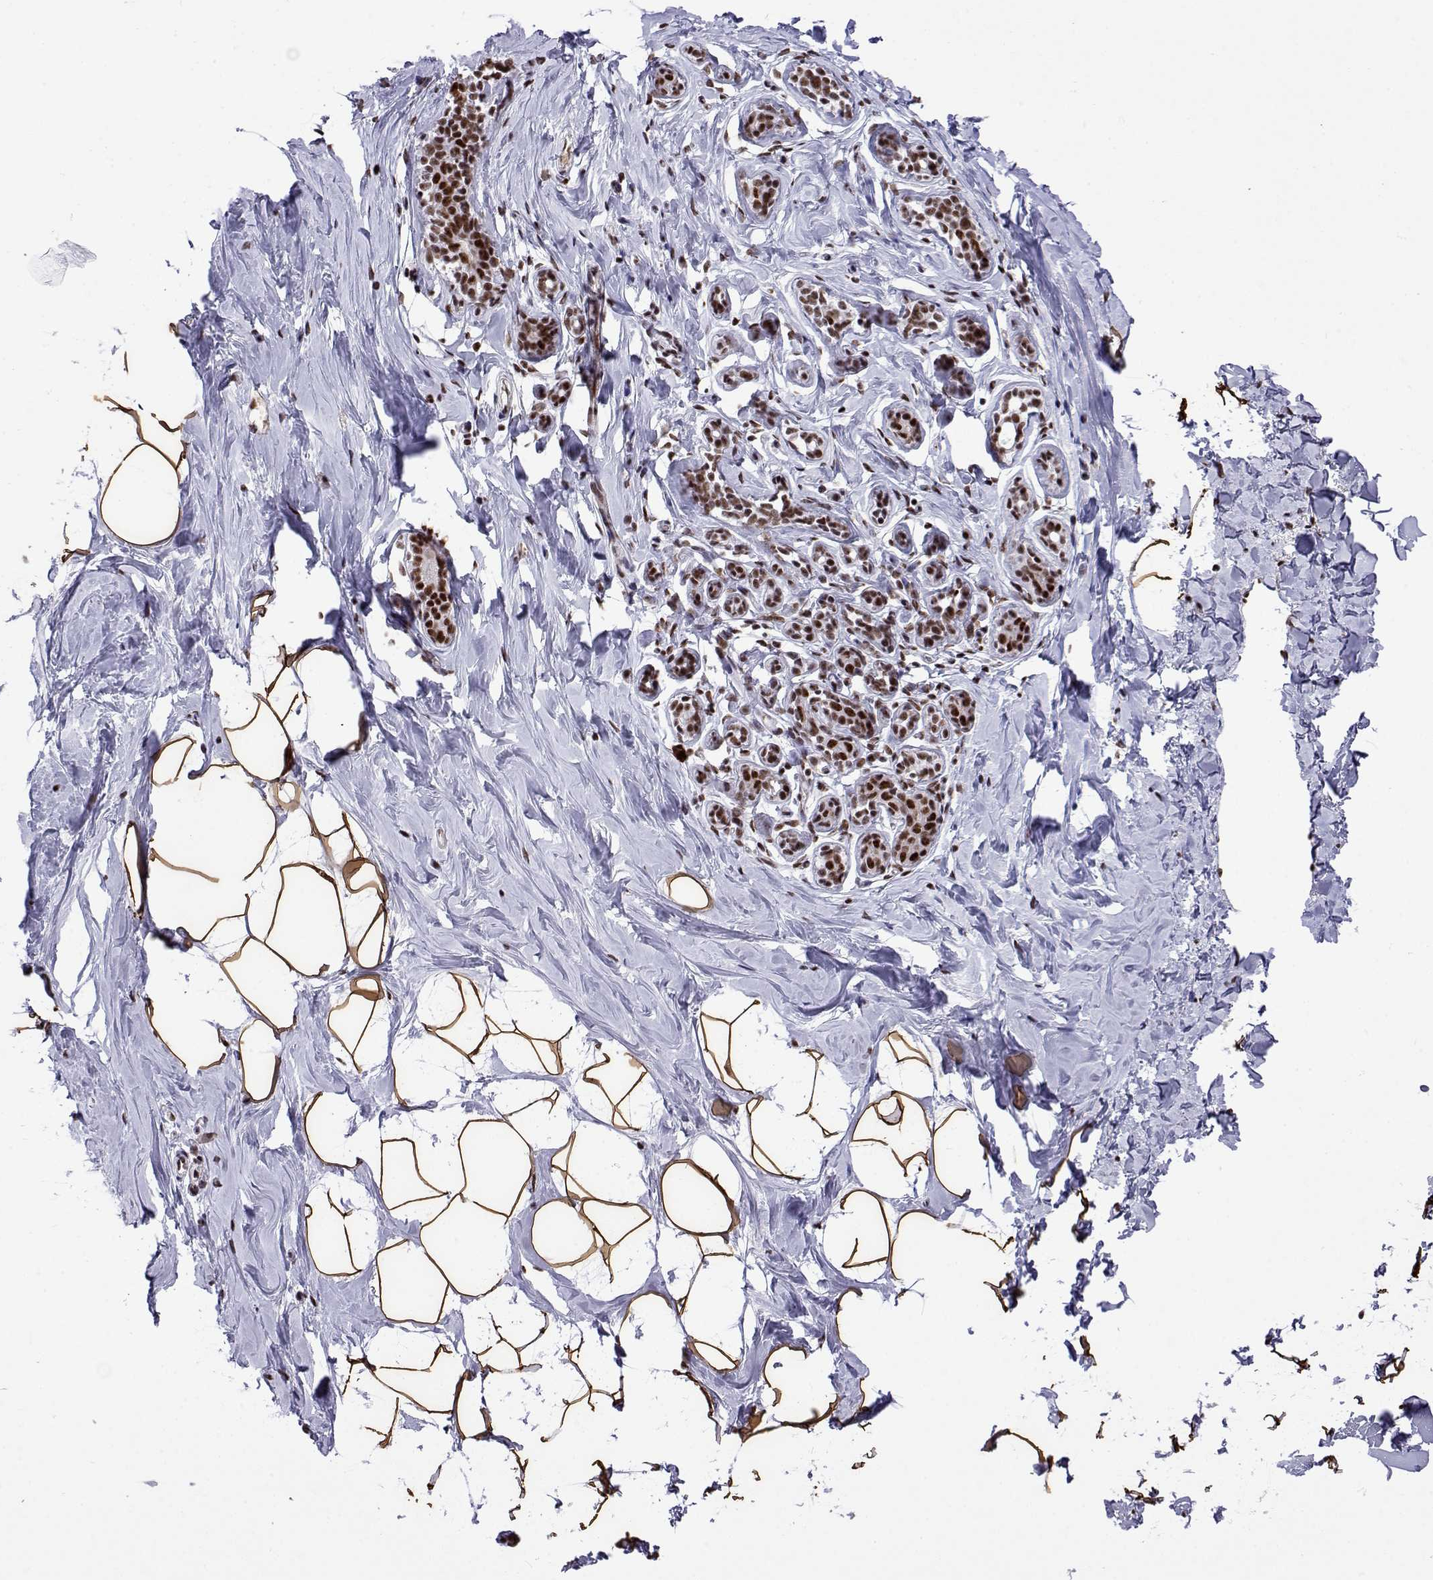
{"staining": {"intensity": "strong", "quantity": ">75%", "location": "cytoplasmic/membranous,nuclear"}, "tissue": "breast", "cell_type": "Adipocytes", "image_type": "normal", "snomed": [{"axis": "morphology", "description": "Normal tissue, NOS"}, {"axis": "topography", "description": "Breast"}], "caption": "Immunohistochemical staining of normal breast exhibits high levels of strong cytoplasmic/membranous,nuclear positivity in about >75% of adipocytes.", "gene": "POLDIP3", "patient": {"sex": "female", "age": 32}}